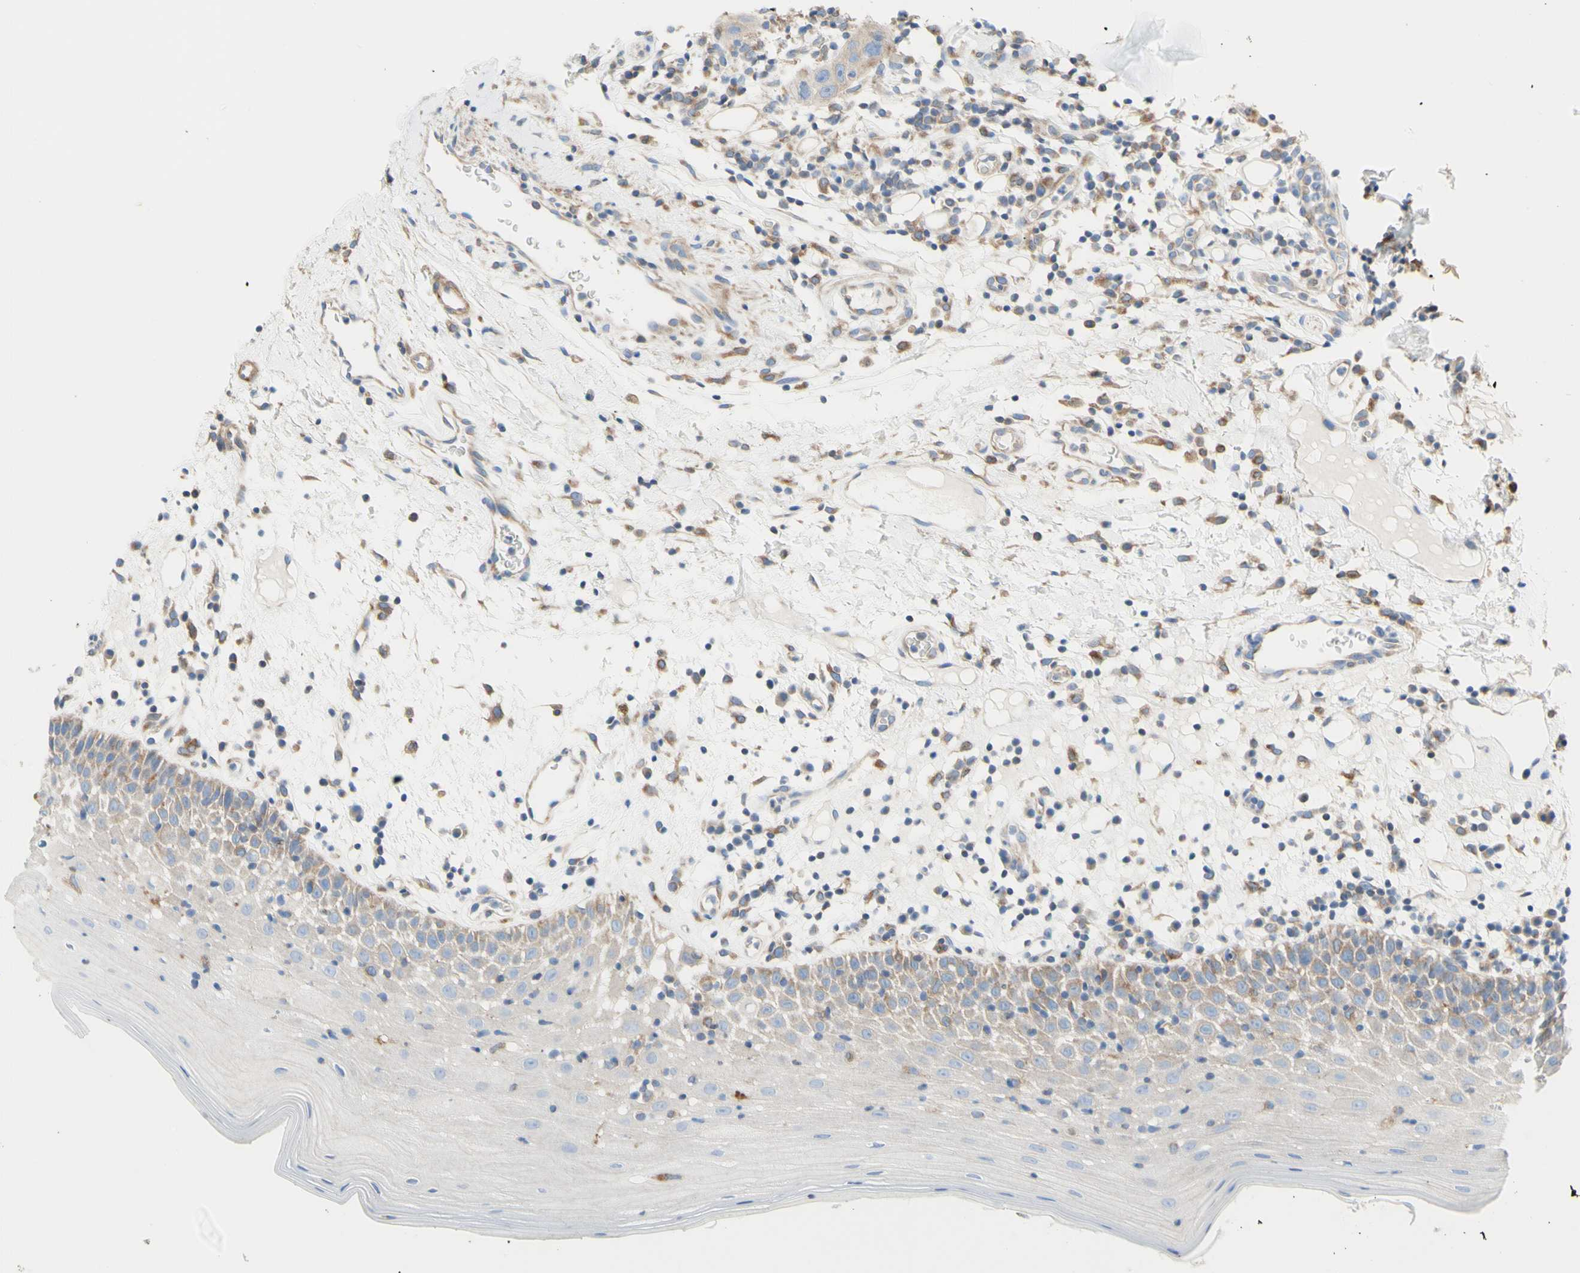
{"staining": {"intensity": "weak", "quantity": "<25%", "location": "cytoplasmic/membranous"}, "tissue": "oral mucosa", "cell_type": "Squamous epithelial cells", "image_type": "normal", "snomed": [{"axis": "morphology", "description": "Normal tissue, NOS"}, {"axis": "morphology", "description": "Squamous cell carcinoma, NOS"}, {"axis": "topography", "description": "Skeletal muscle"}, {"axis": "topography", "description": "Oral tissue"}], "caption": "The micrograph demonstrates no significant expression in squamous epithelial cells of oral mucosa.", "gene": "RETREG2", "patient": {"sex": "male", "age": 71}}